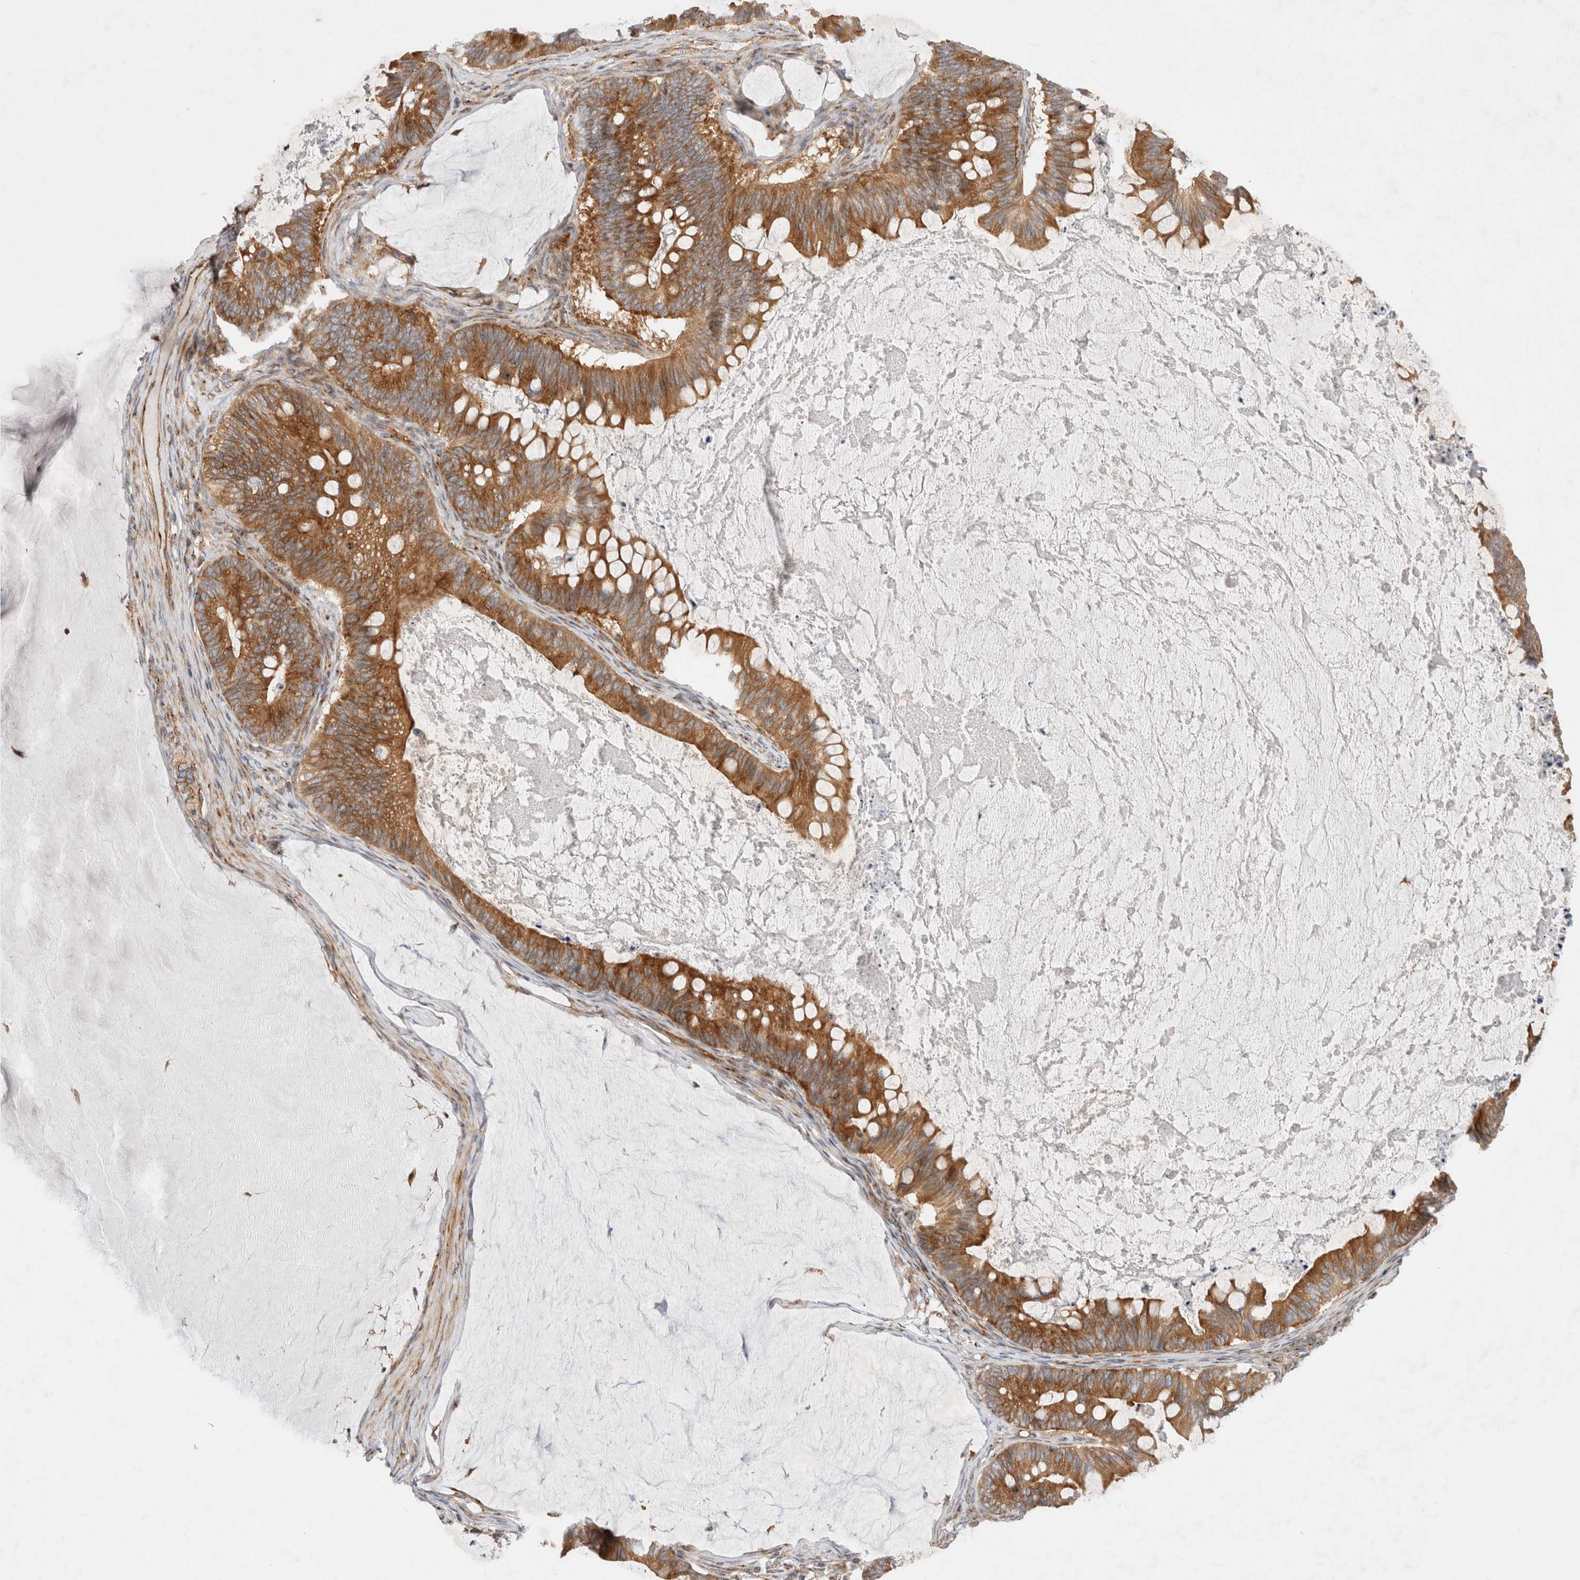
{"staining": {"intensity": "moderate", "quantity": ">75%", "location": "cytoplasmic/membranous"}, "tissue": "ovarian cancer", "cell_type": "Tumor cells", "image_type": "cancer", "snomed": [{"axis": "morphology", "description": "Cystadenocarcinoma, mucinous, NOS"}, {"axis": "topography", "description": "Ovary"}], "caption": "This is an image of IHC staining of mucinous cystadenocarcinoma (ovarian), which shows moderate staining in the cytoplasmic/membranous of tumor cells.", "gene": "GPR150", "patient": {"sex": "female", "age": 61}}